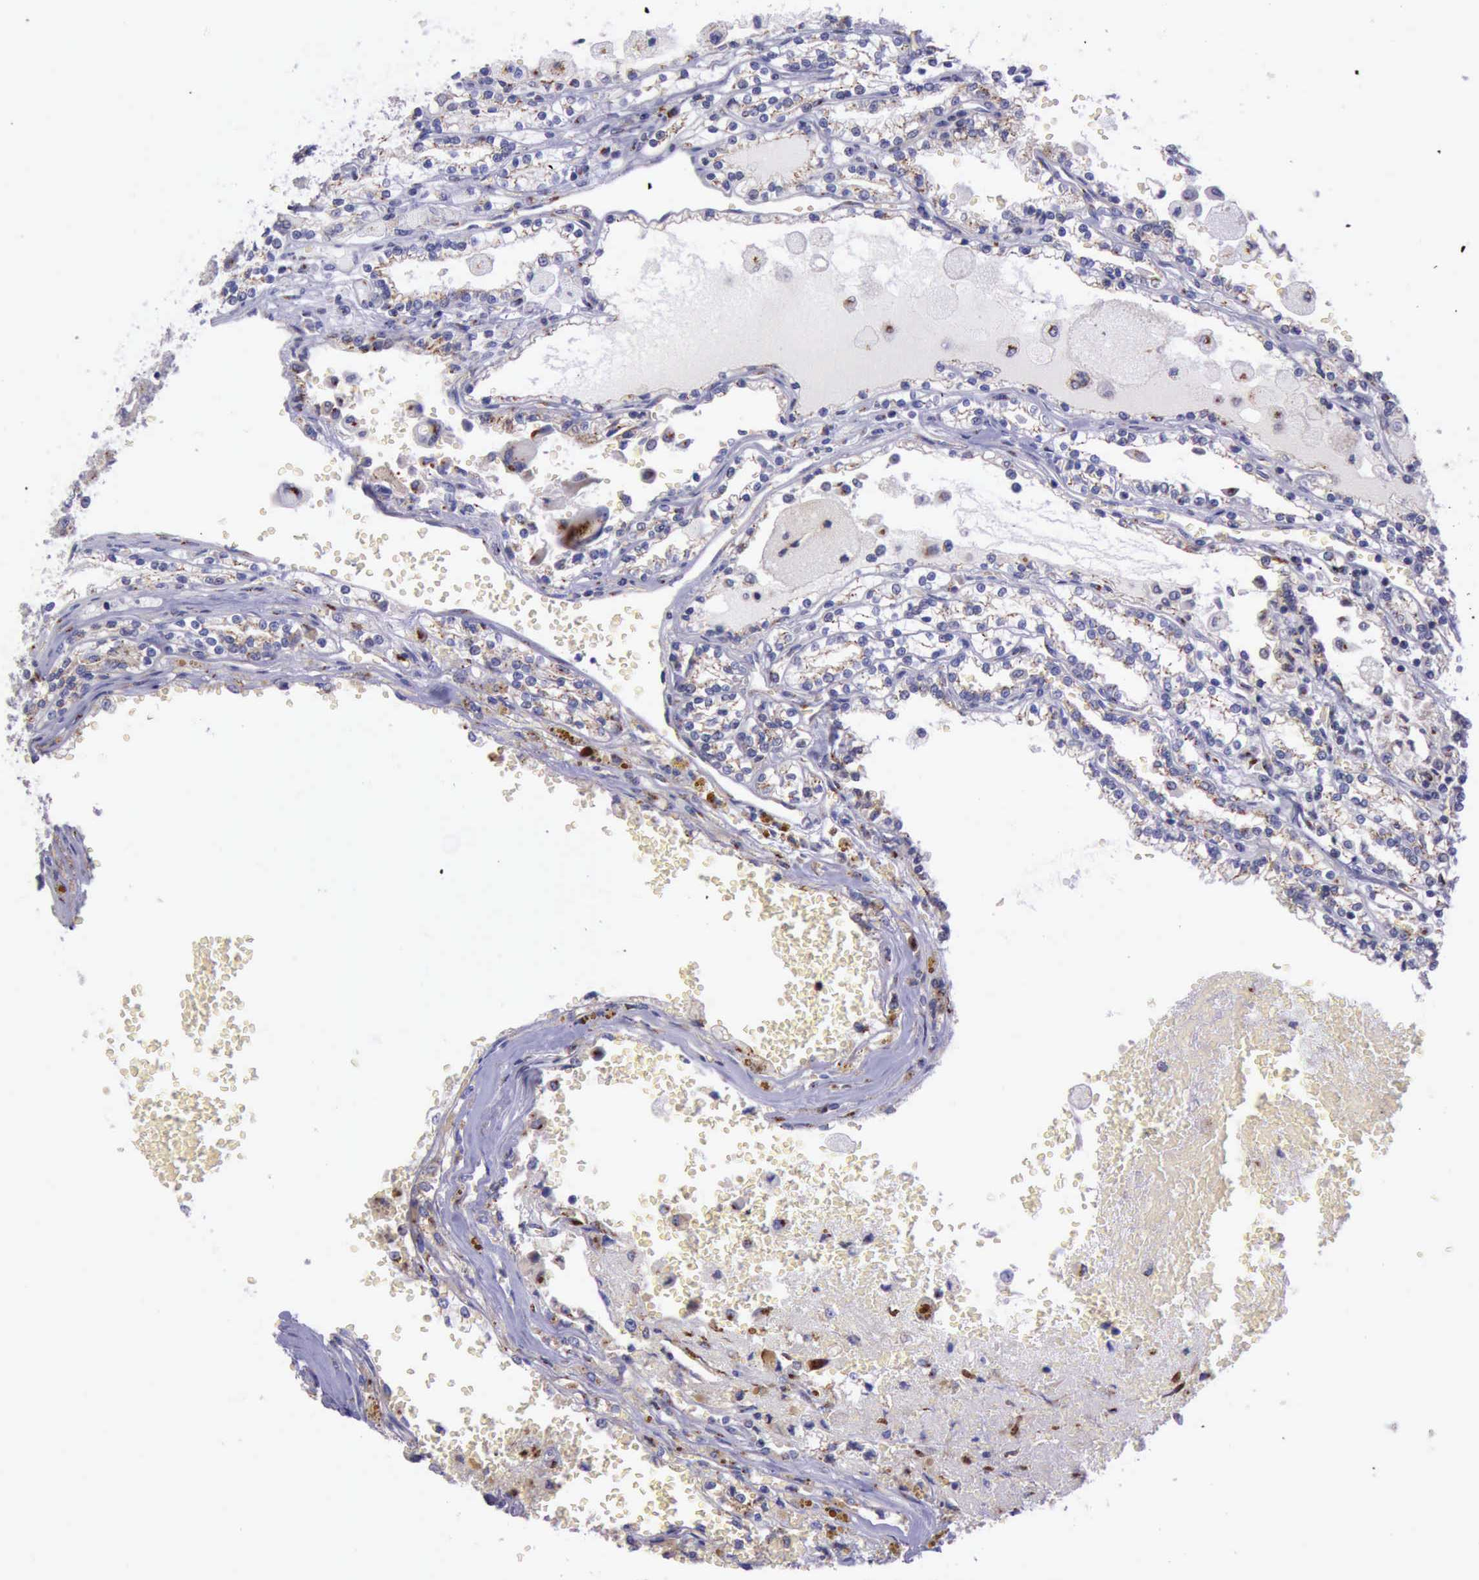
{"staining": {"intensity": "moderate", "quantity": "25%-75%", "location": "cytoplasmic/membranous"}, "tissue": "renal cancer", "cell_type": "Tumor cells", "image_type": "cancer", "snomed": [{"axis": "morphology", "description": "Adenocarcinoma, NOS"}, {"axis": "topography", "description": "Kidney"}], "caption": "This is a histology image of immunohistochemistry (IHC) staining of renal cancer, which shows moderate expression in the cytoplasmic/membranous of tumor cells.", "gene": "GOLGA5", "patient": {"sex": "female", "age": 56}}